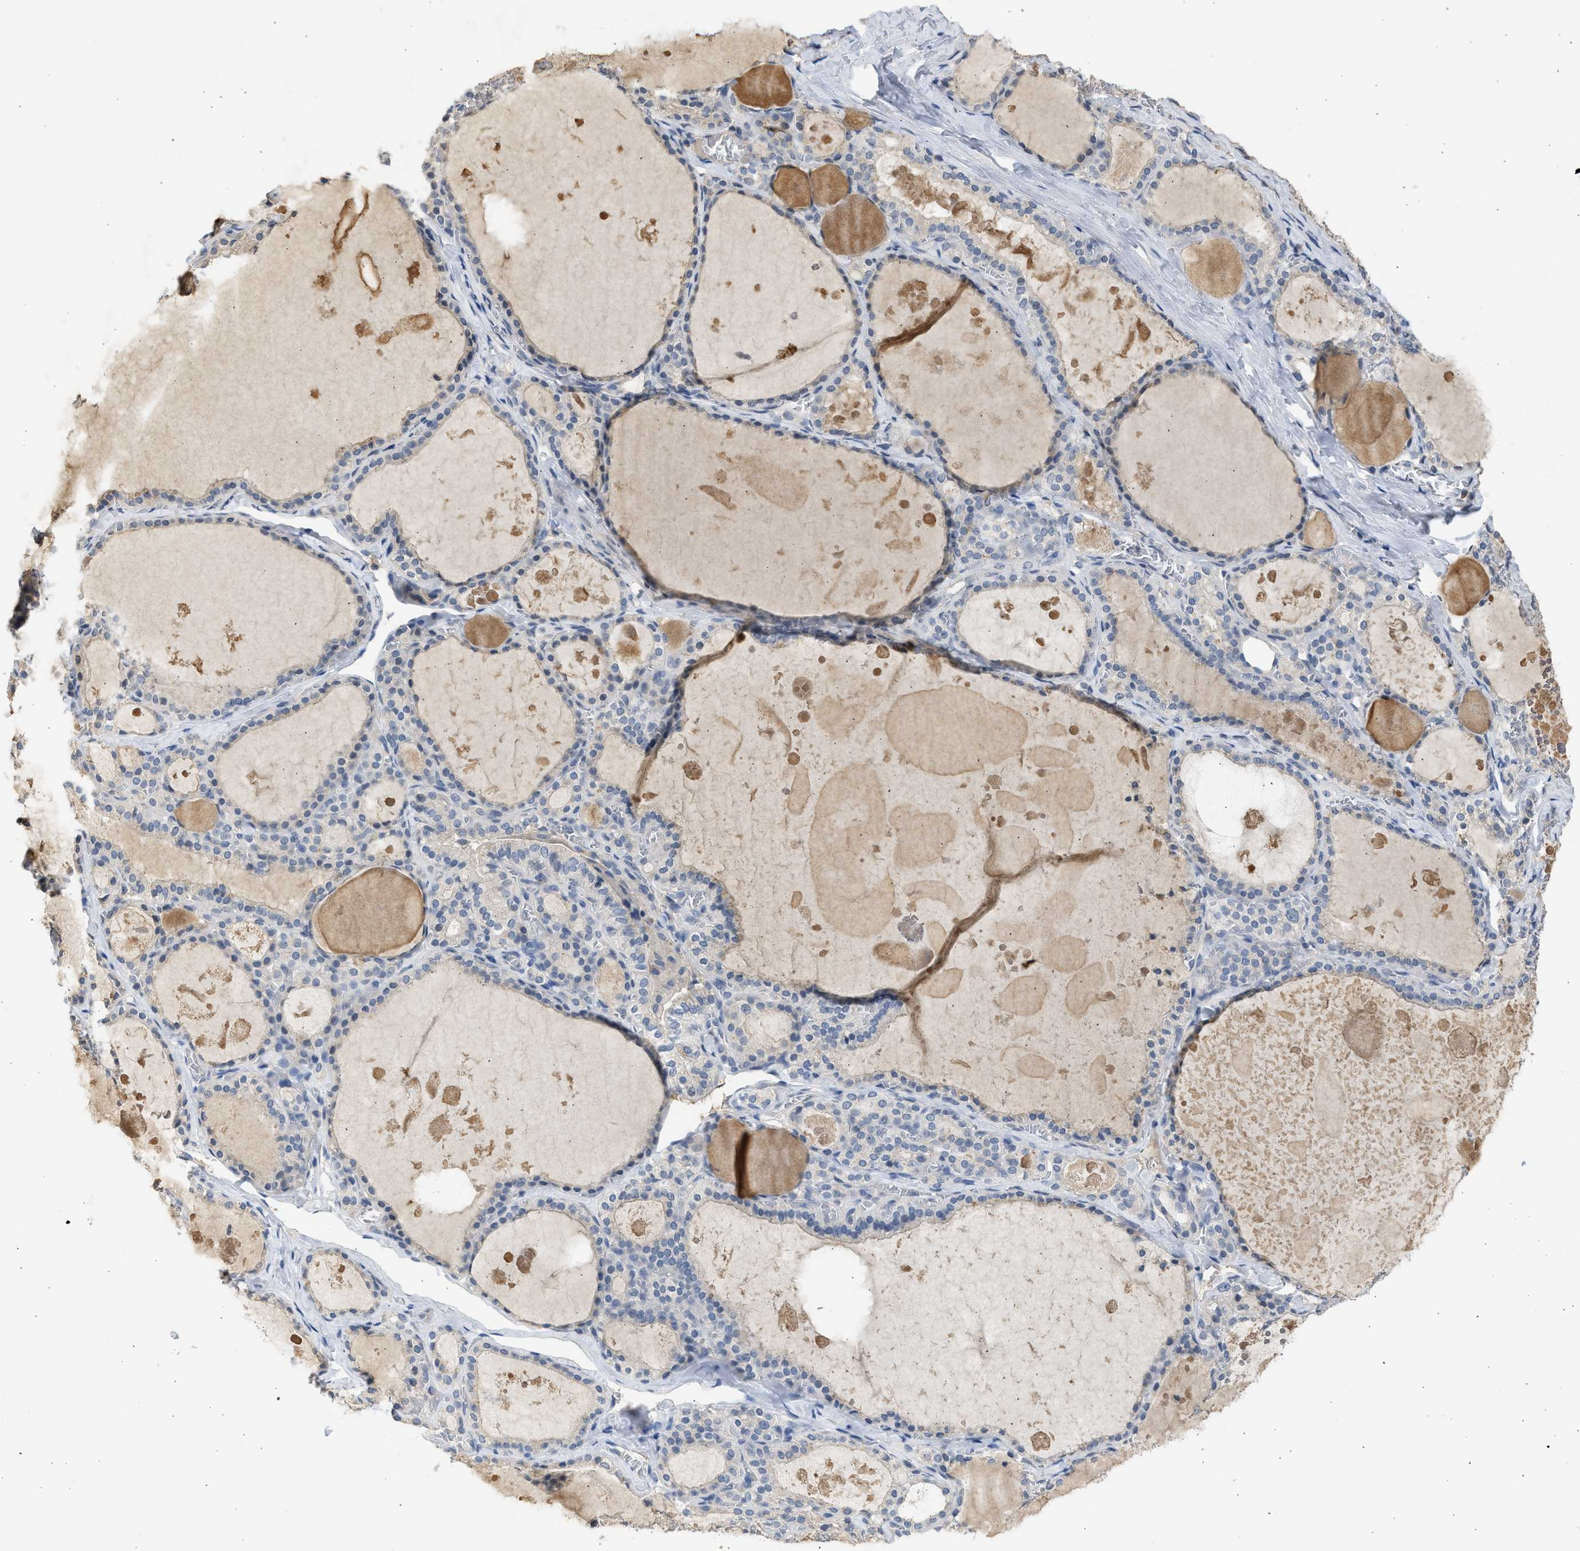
{"staining": {"intensity": "weak", "quantity": "<25%", "location": "cytoplasmic/membranous"}, "tissue": "thyroid gland", "cell_type": "Glandular cells", "image_type": "normal", "snomed": [{"axis": "morphology", "description": "Normal tissue, NOS"}, {"axis": "topography", "description": "Thyroid gland"}], "caption": "Thyroid gland stained for a protein using immunohistochemistry (IHC) exhibits no expression glandular cells.", "gene": "SULT2A1", "patient": {"sex": "male", "age": 56}}